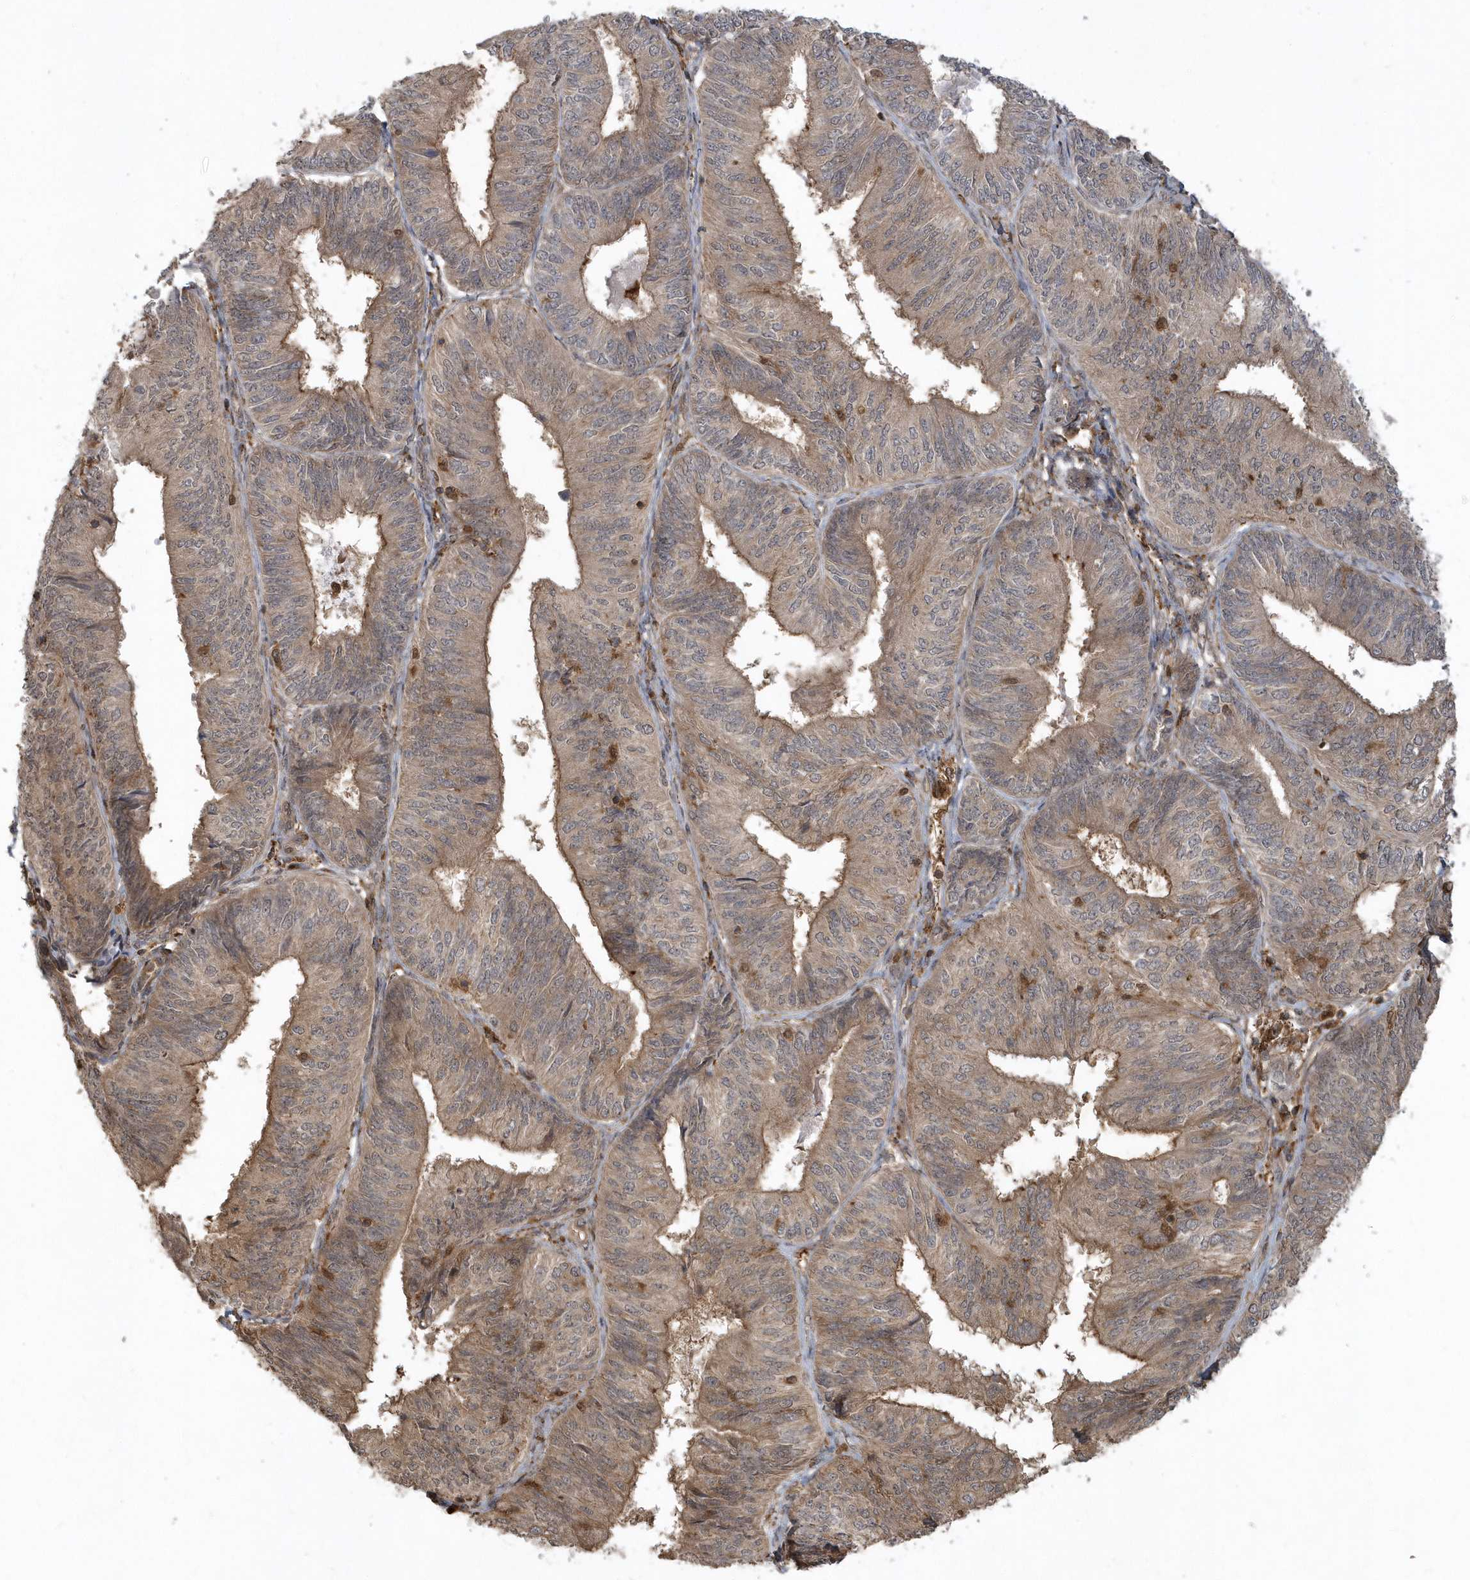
{"staining": {"intensity": "moderate", "quantity": ">75%", "location": "cytoplasmic/membranous"}, "tissue": "endometrial cancer", "cell_type": "Tumor cells", "image_type": "cancer", "snomed": [{"axis": "morphology", "description": "Adenocarcinoma, NOS"}, {"axis": "topography", "description": "Endometrium"}], "caption": "Brown immunohistochemical staining in endometrial adenocarcinoma displays moderate cytoplasmic/membranous staining in approximately >75% of tumor cells.", "gene": "LACC1", "patient": {"sex": "female", "age": 58}}